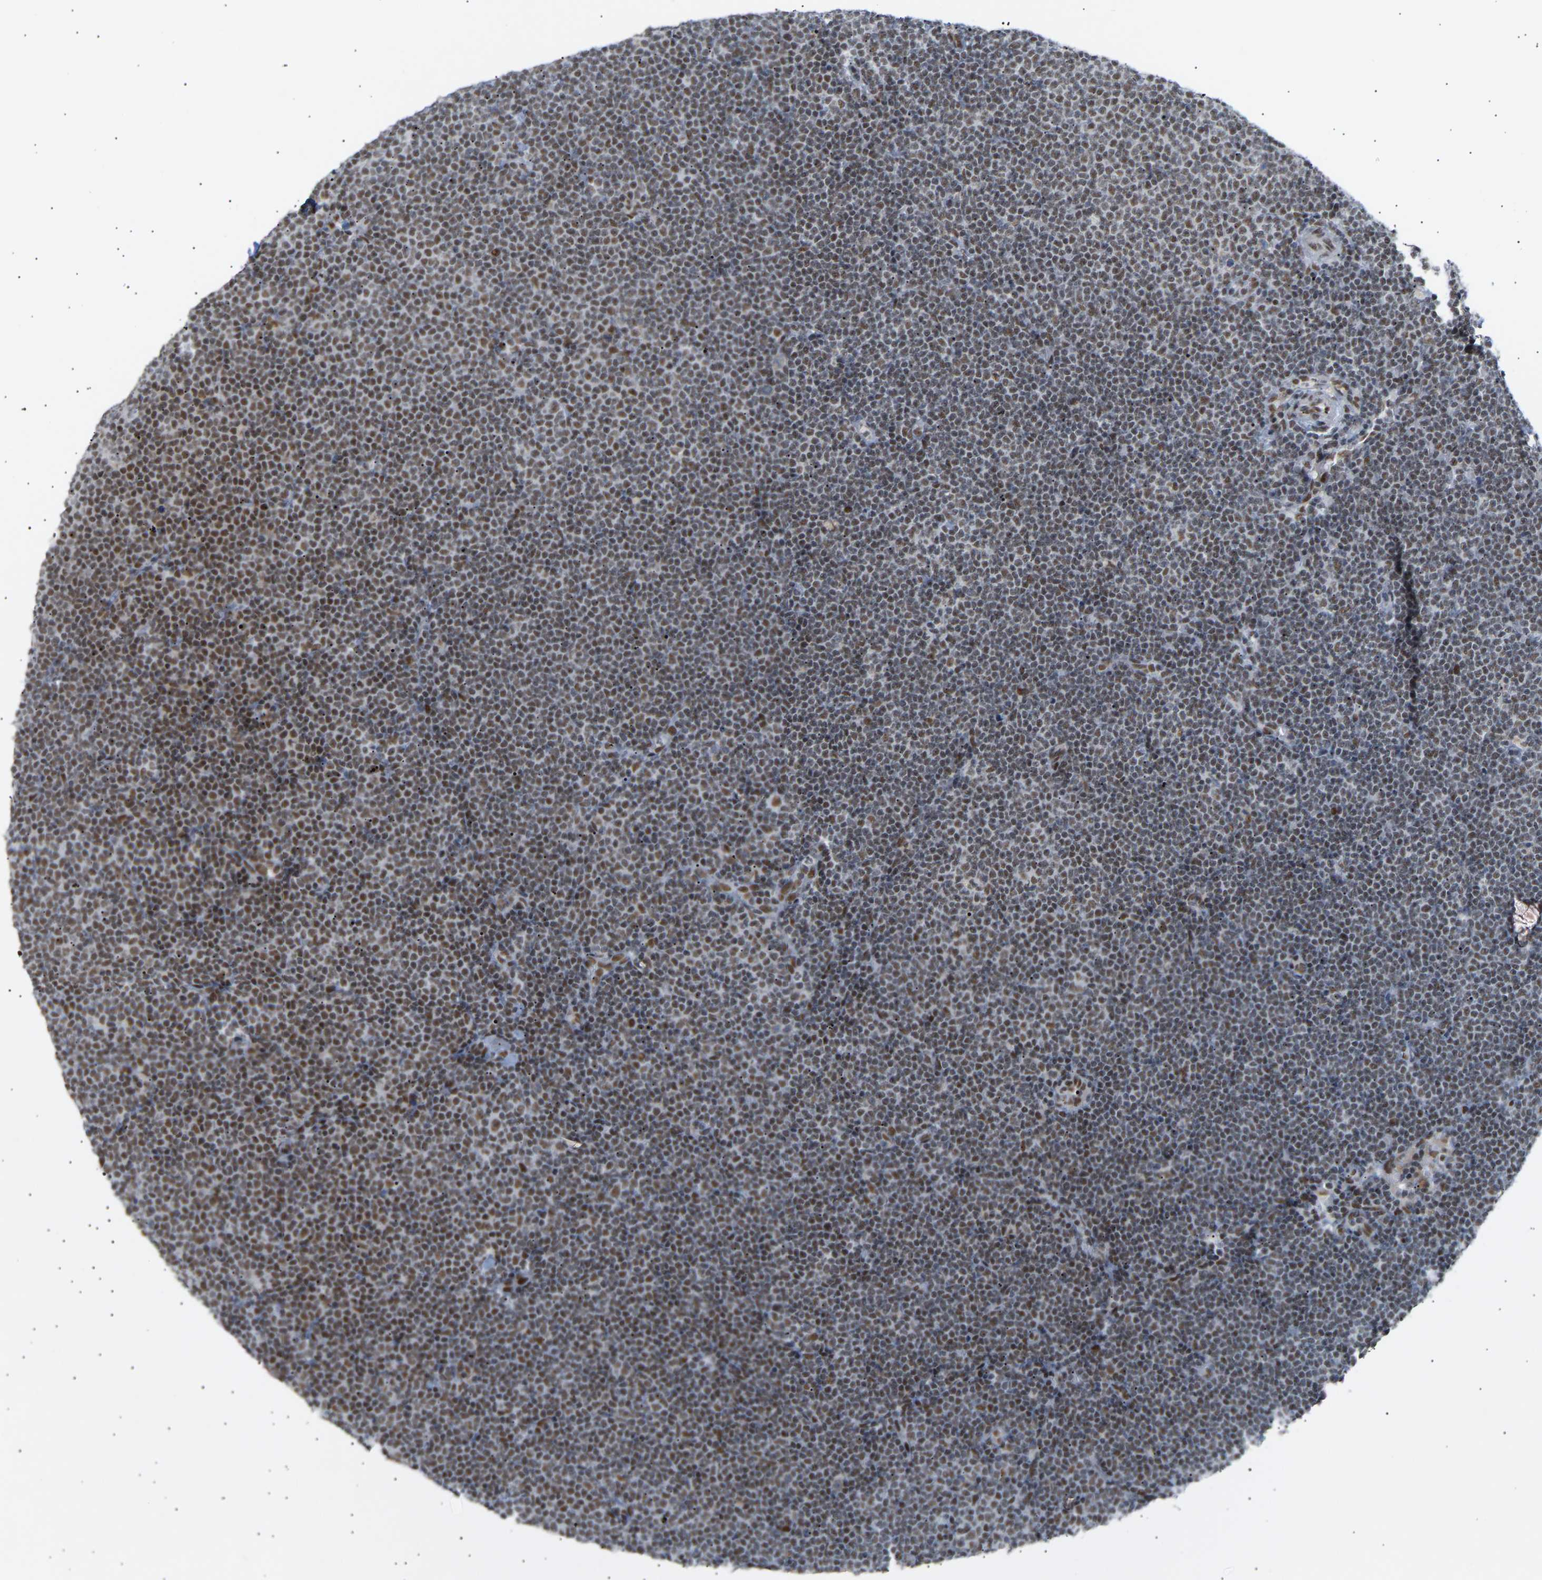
{"staining": {"intensity": "moderate", "quantity": ">75%", "location": "nuclear"}, "tissue": "lymphoma", "cell_type": "Tumor cells", "image_type": "cancer", "snomed": [{"axis": "morphology", "description": "Malignant lymphoma, non-Hodgkin's type, Low grade"}, {"axis": "topography", "description": "Lymph node"}], "caption": "Immunohistochemical staining of human low-grade malignant lymphoma, non-Hodgkin's type exhibits medium levels of moderate nuclear protein staining in about >75% of tumor cells. (brown staining indicates protein expression, while blue staining denotes nuclei).", "gene": "NELFB", "patient": {"sex": "female", "age": 53}}